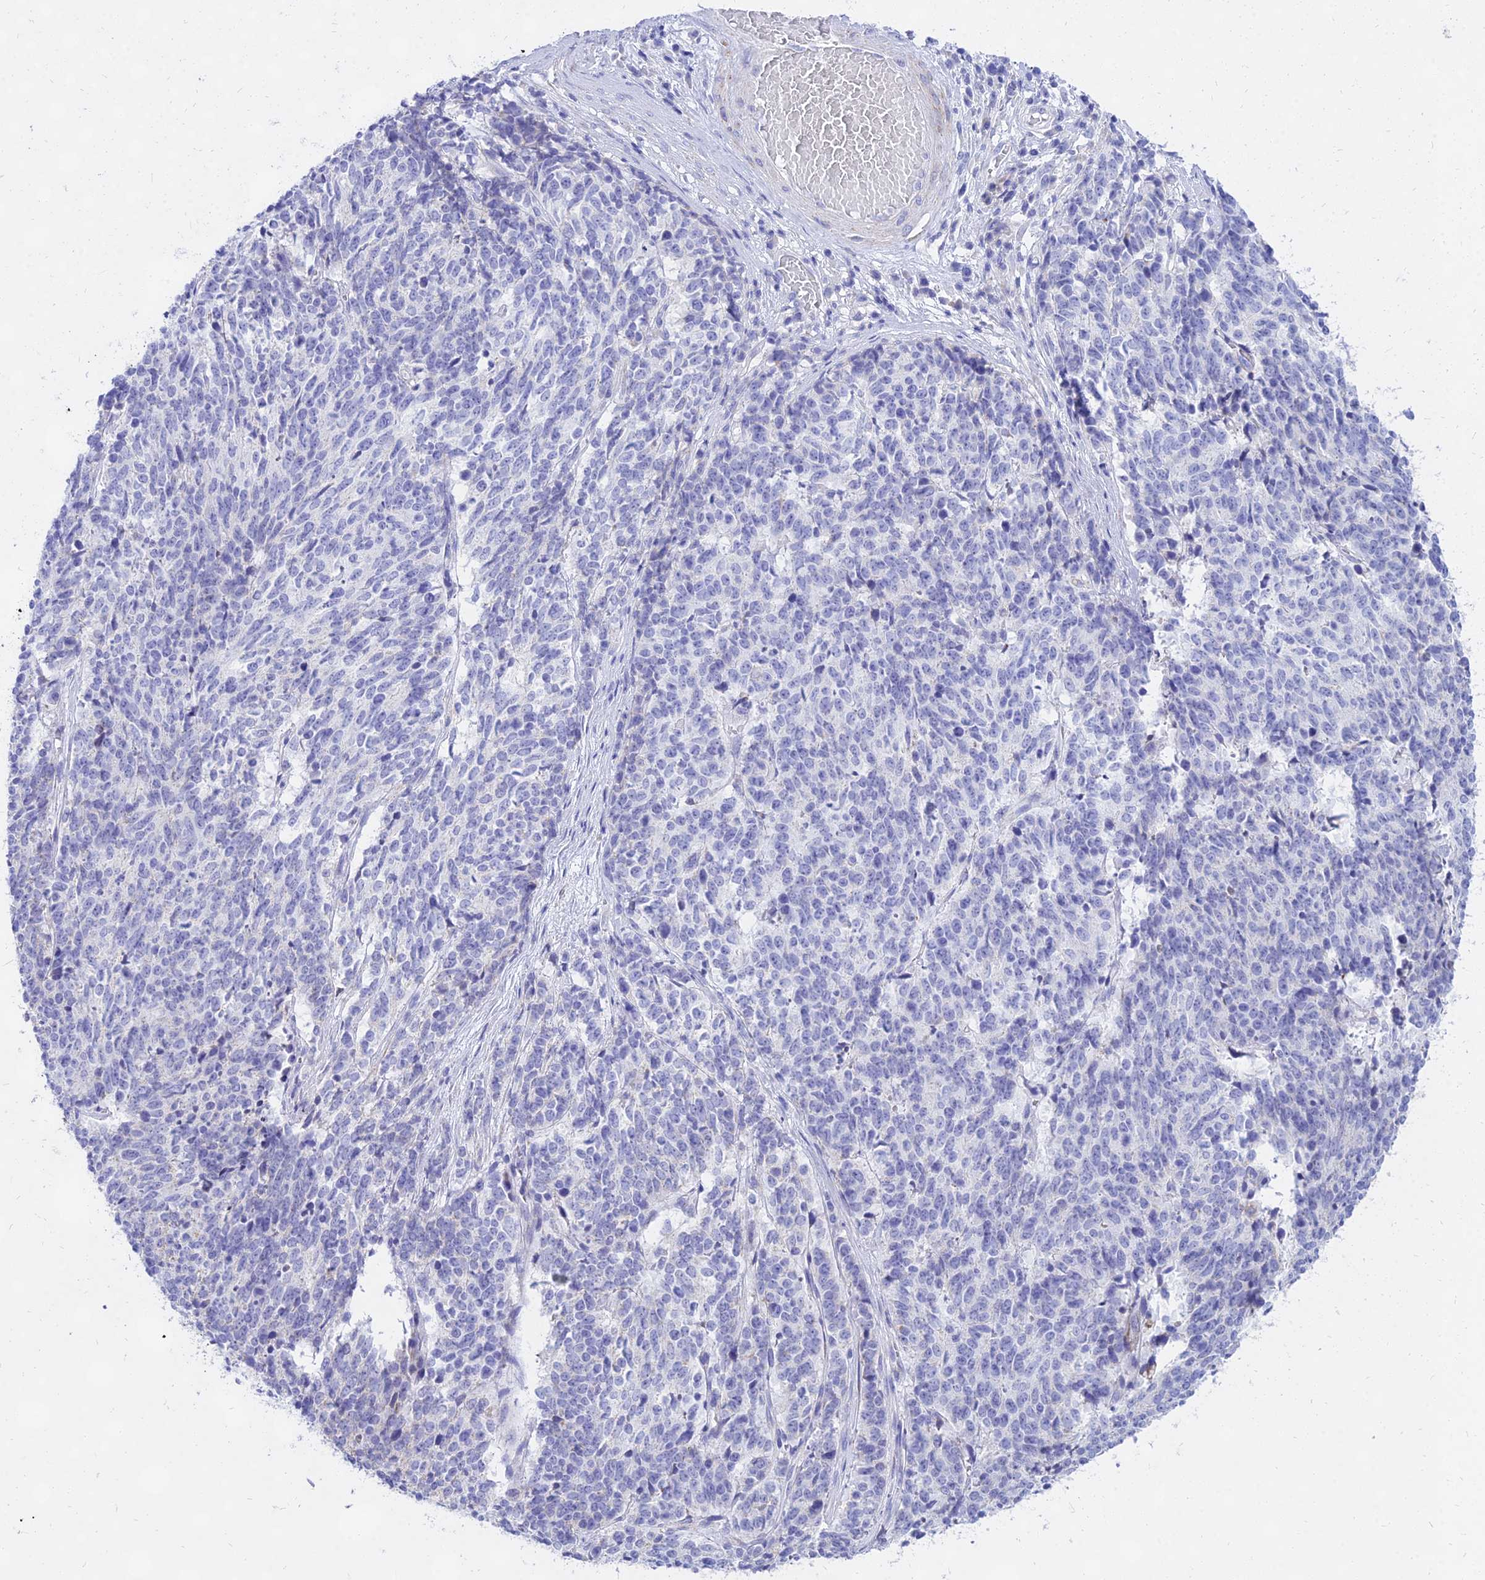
{"staining": {"intensity": "negative", "quantity": "none", "location": "none"}, "tissue": "cervical cancer", "cell_type": "Tumor cells", "image_type": "cancer", "snomed": [{"axis": "morphology", "description": "Squamous cell carcinoma, NOS"}, {"axis": "topography", "description": "Cervix"}], "caption": "The micrograph shows no significant positivity in tumor cells of cervical cancer (squamous cell carcinoma).", "gene": "PKN3", "patient": {"sex": "female", "age": 29}}